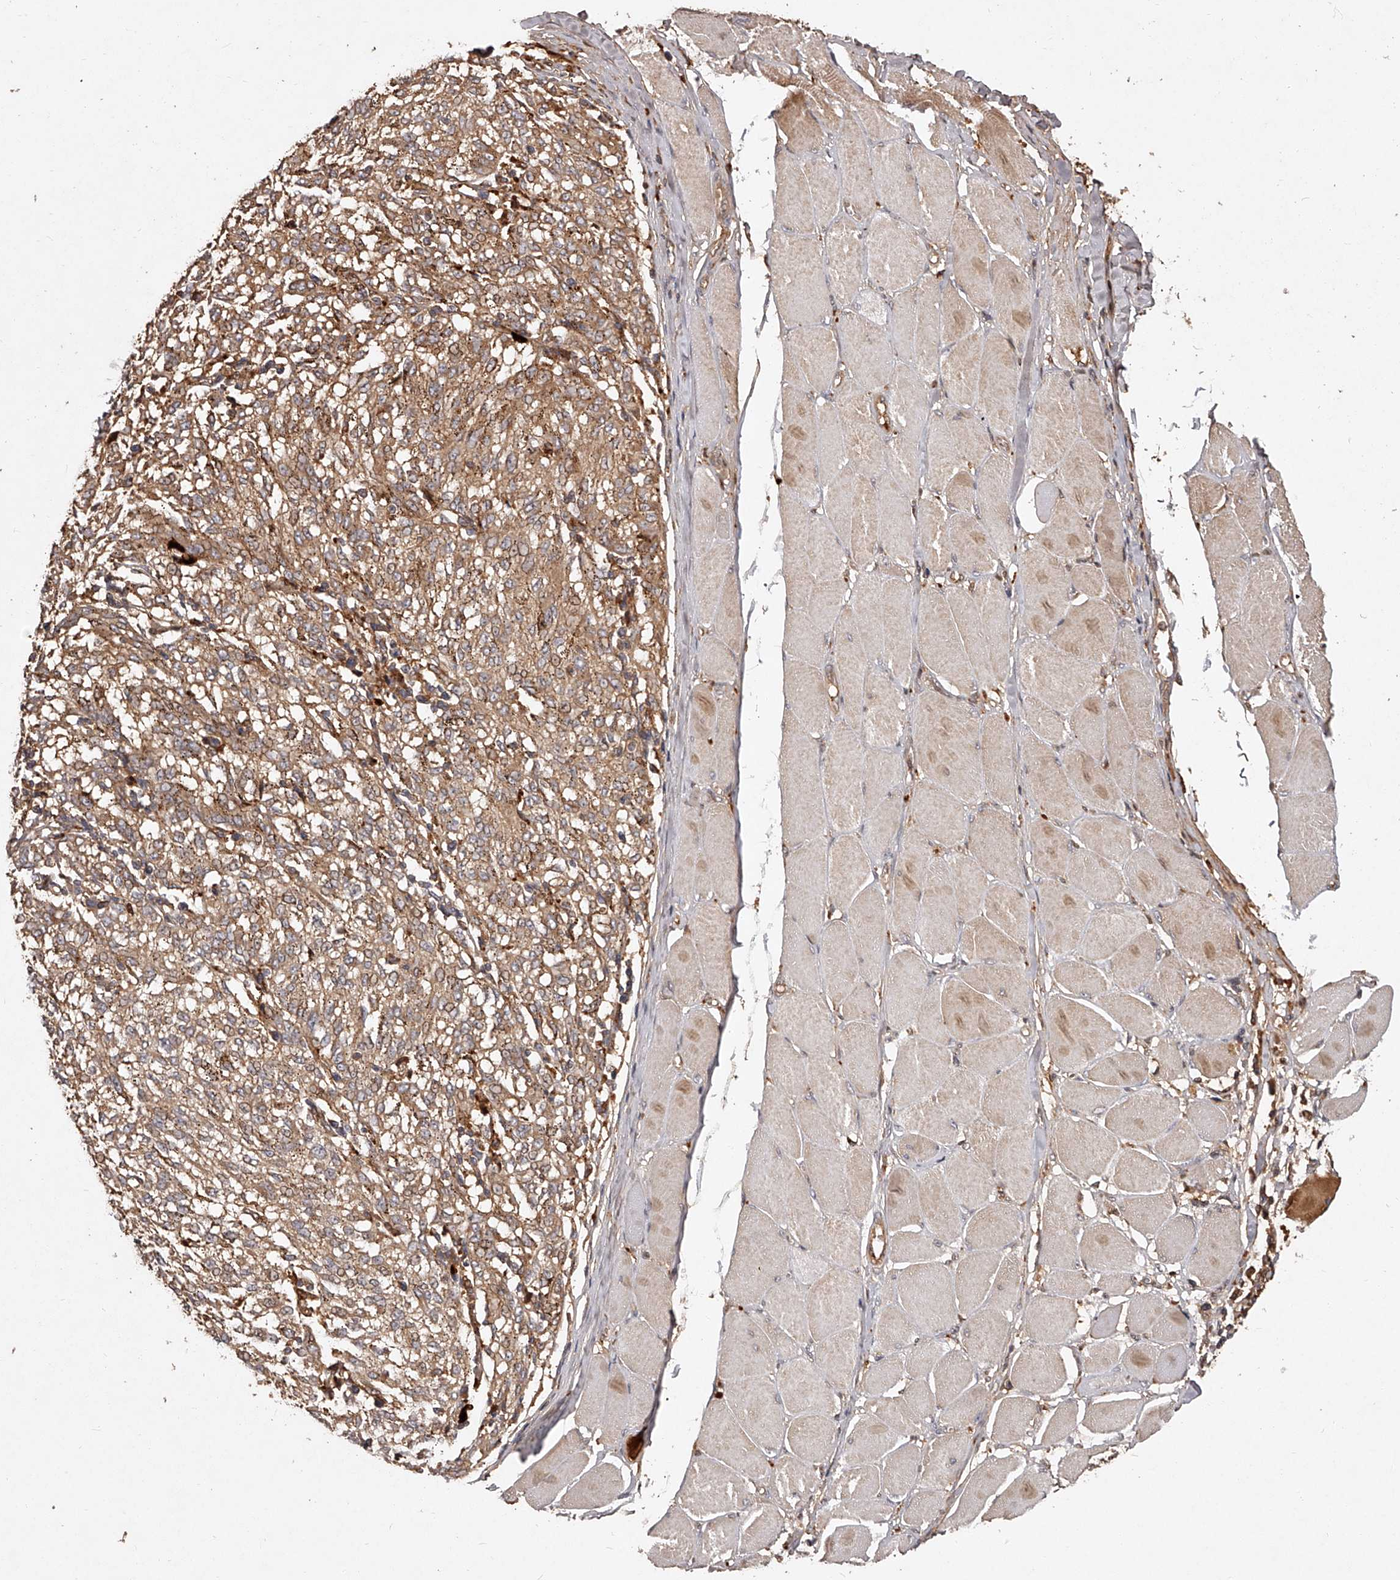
{"staining": {"intensity": "weak", "quantity": ">75%", "location": "cytoplasmic/membranous"}, "tissue": "melanoma", "cell_type": "Tumor cells", "image_type": "cancer", "snomed": [{"axis": "morphology", "description": "Malignant melanoma, NOS"}, {"axis": "topography", "description": "Skin"}], "caption": "Immunohistochemical staining of human melanoma reveals low levels of weak cytoplasmic/membranous protein expression in approximately >75% of tumor cells. The protein is shown in brown color, while the nuclei are stained blue.", "gene": "CRYZL1", "patient": {"sex": "female", "age": 72}}